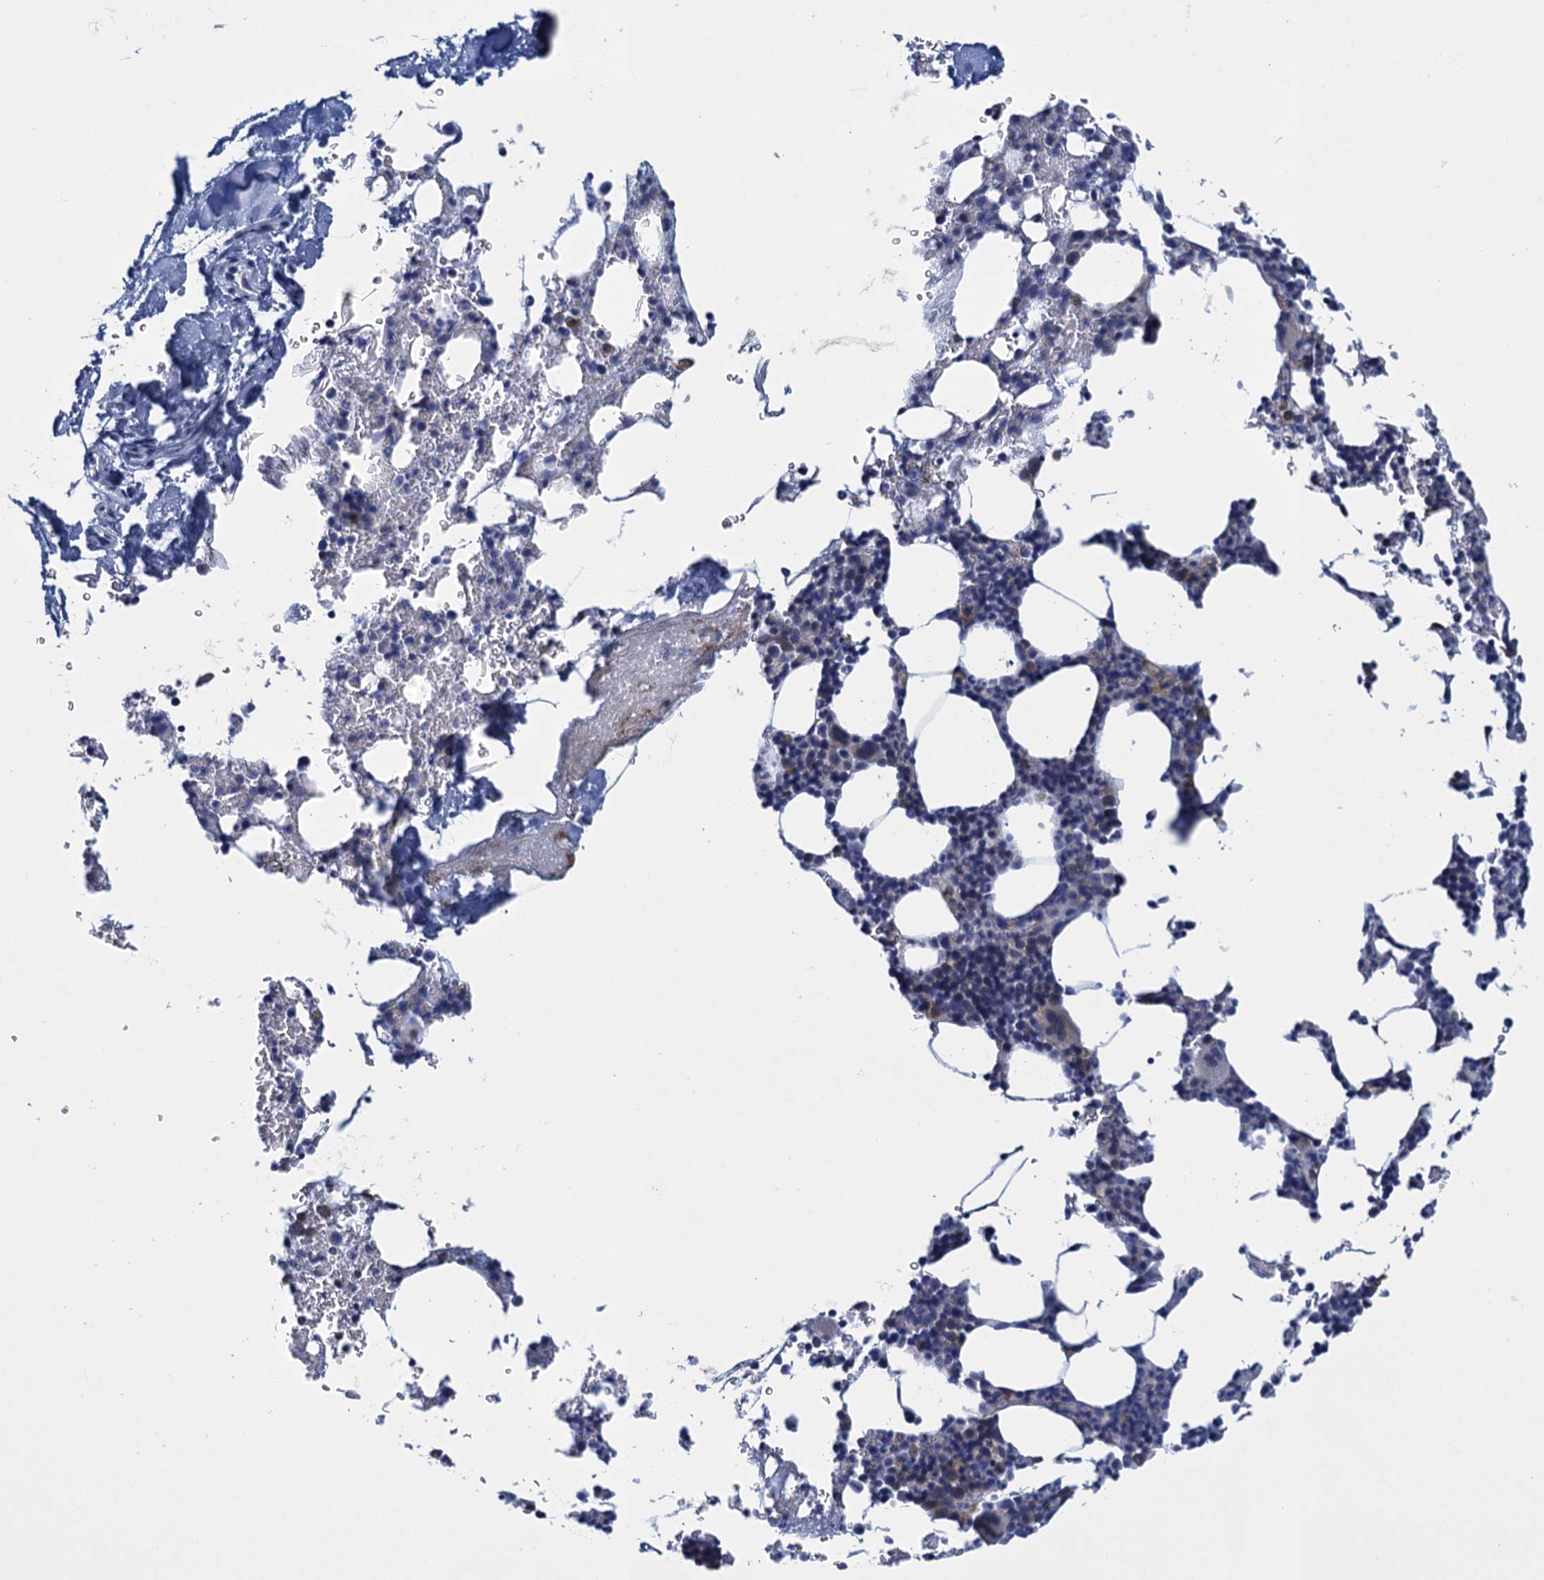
{"staining": {"intensity": "weak", "quantity": "25%-75%", "location": "cytoplasmic/membranous"}, "tissue": "bone marrow", "cell_type": "Hematopoietic cells", "image_type": "normal", "snomed": [{"axis": "morphology", "description": "Normal tissue, NOS"}, {"axis": "morphology", "description": "Inflammation, NOS"}, {"axis": "topography", "description": "Bone marrow"}], "caption": "This photomicrograph exhibits immunohistochemistry staining of benign bone marrow, with low weak cytoplasmic/membranous positivity in approximately 25%-75% of hematopoietic cells.", "gene": "SCEL", "patient": {"sex": "male", "age": 41}}